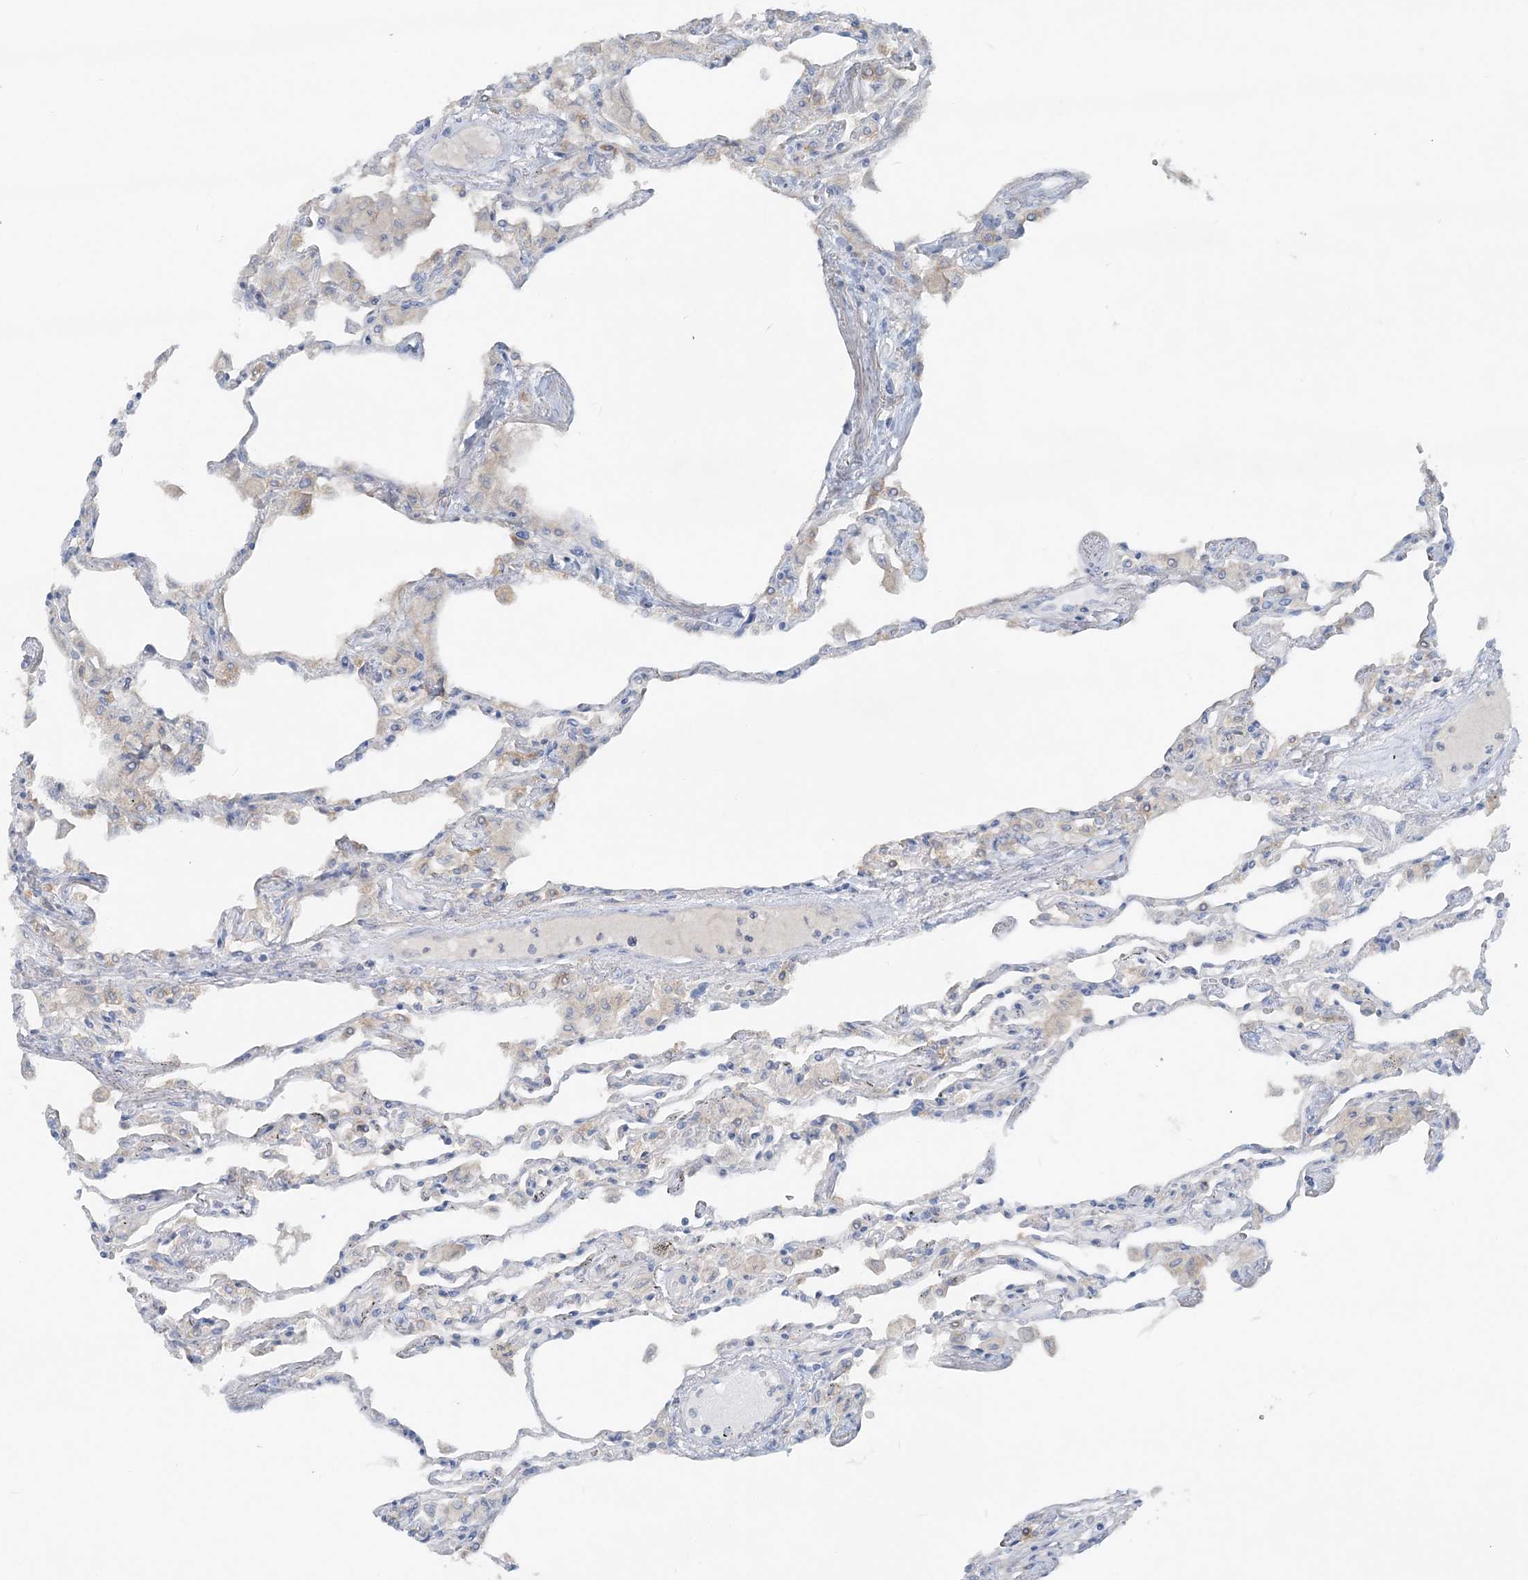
{"staining": {"intensity": "negative", "quantity": "none", "location": "none"}, "tissue": "lung", "cell_type": "Alveolar cells", "image_type": "normal", "snomed": [{"axis": "morphology", "description": "Normal tissue, NOS"}, {"axis": "topography", "description": "Bronchus"}, {"axis": "topography", "description": "Lung"}], "caption": "The photomicrograph exhibits no staining of alveolar cells in benign lung. (DAB (3,3'-diaminobenzidine) immunohistochemistry visualized using brightfield microscopy, high magnification).", "gene": "ATP11A", "patient": {"sex": "female", "age": 49}}